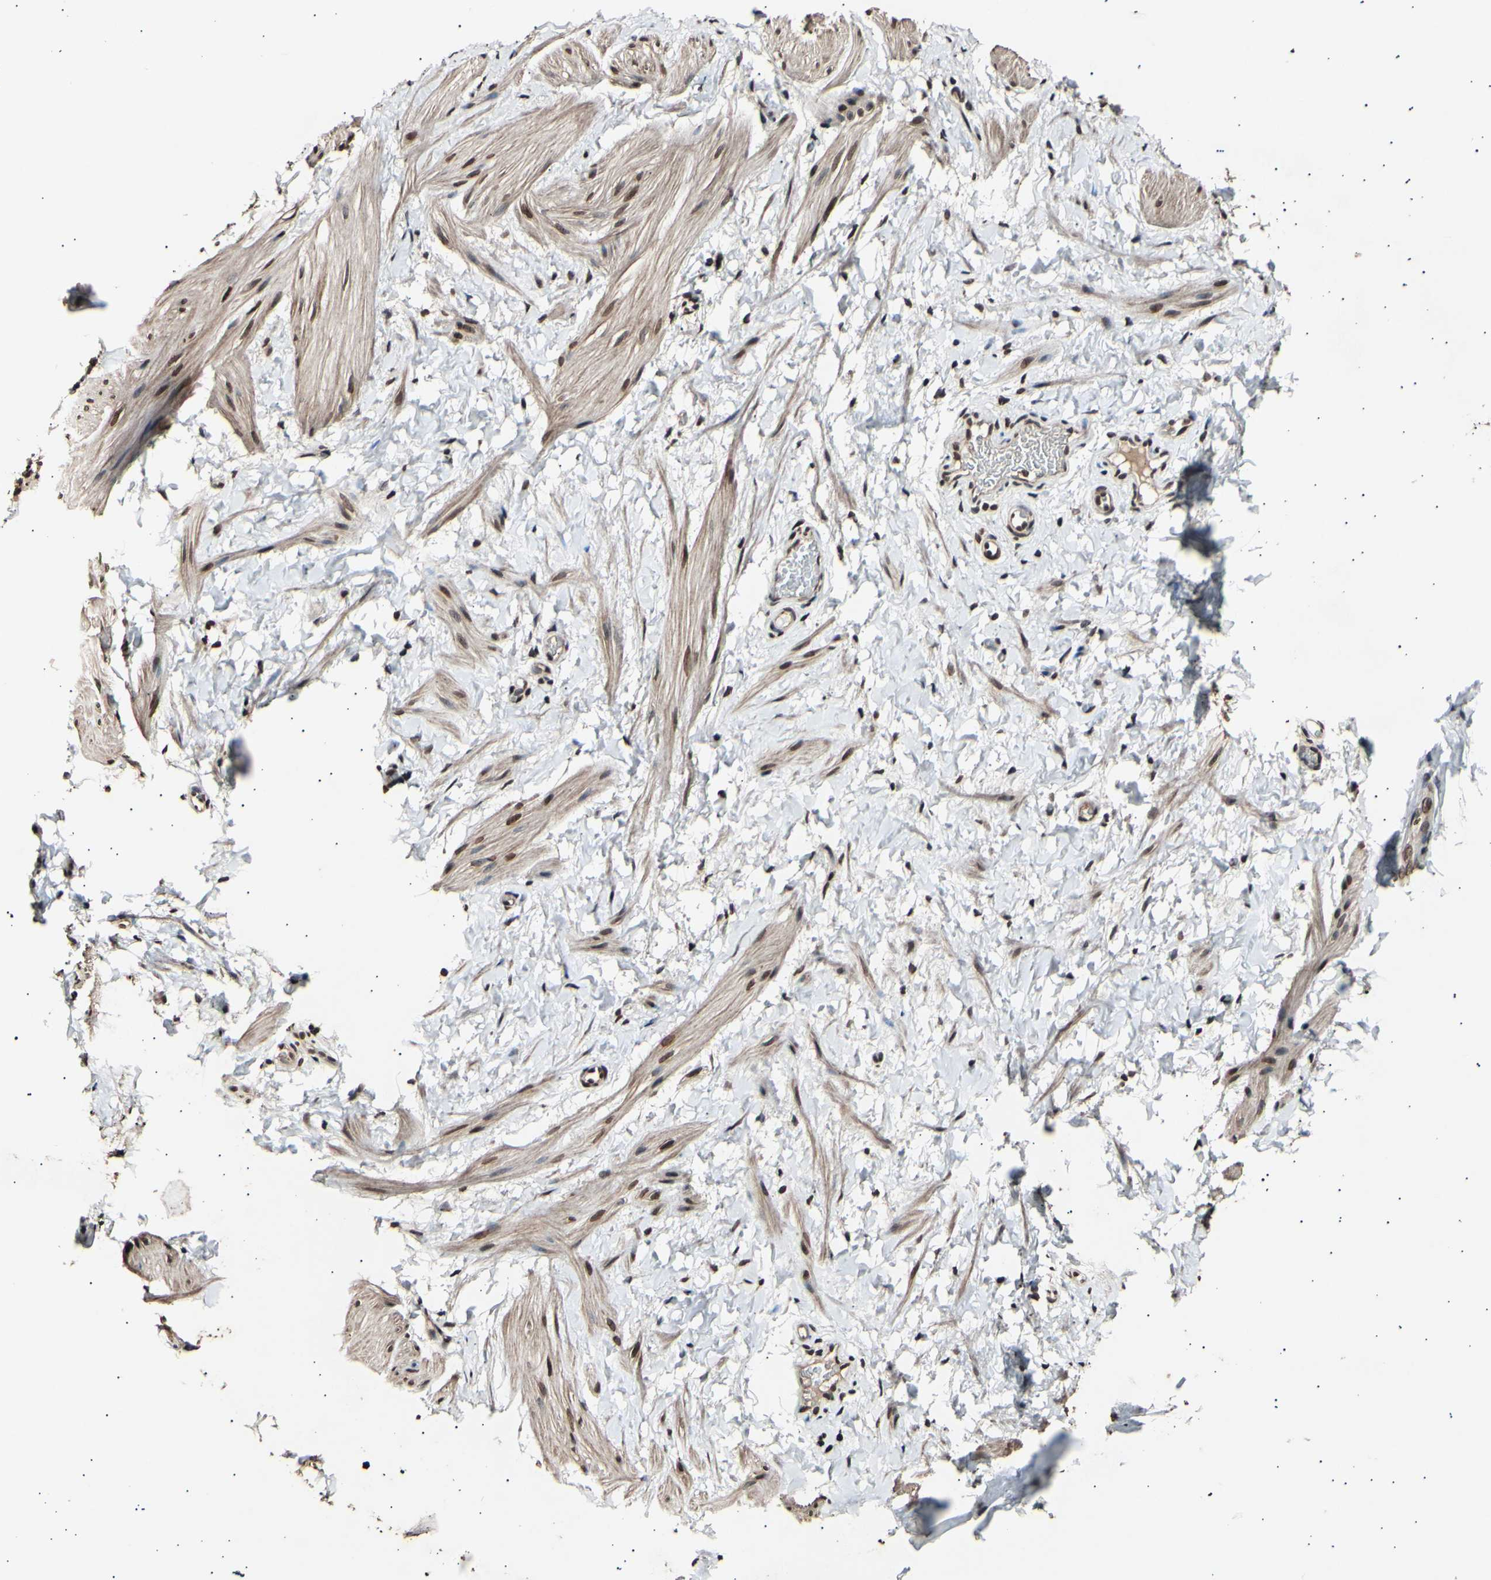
{"staining": {"intensity": "moderate", "quantity": "<25%", "location": "cytoplasmic/membranous,nuclear"}, "tissue": "smooth muscle", "cell_type": "Smooth muscle cells", "image_type": "normal", "snomed": [{"axis": "morphology", "description": "Normal tissue, NOS"}, {"axis": "topography", "description": "Smooth muscle"}], "caption": "Benign smooth muscle displays moderate cytoplasmic/membranous,nuclear expression in approximately <25% of smooth muscle cells, visualized by immunohistochemistry.", "gene": "ANAPC7", "patient": {"sex": "male", "age": 16}}